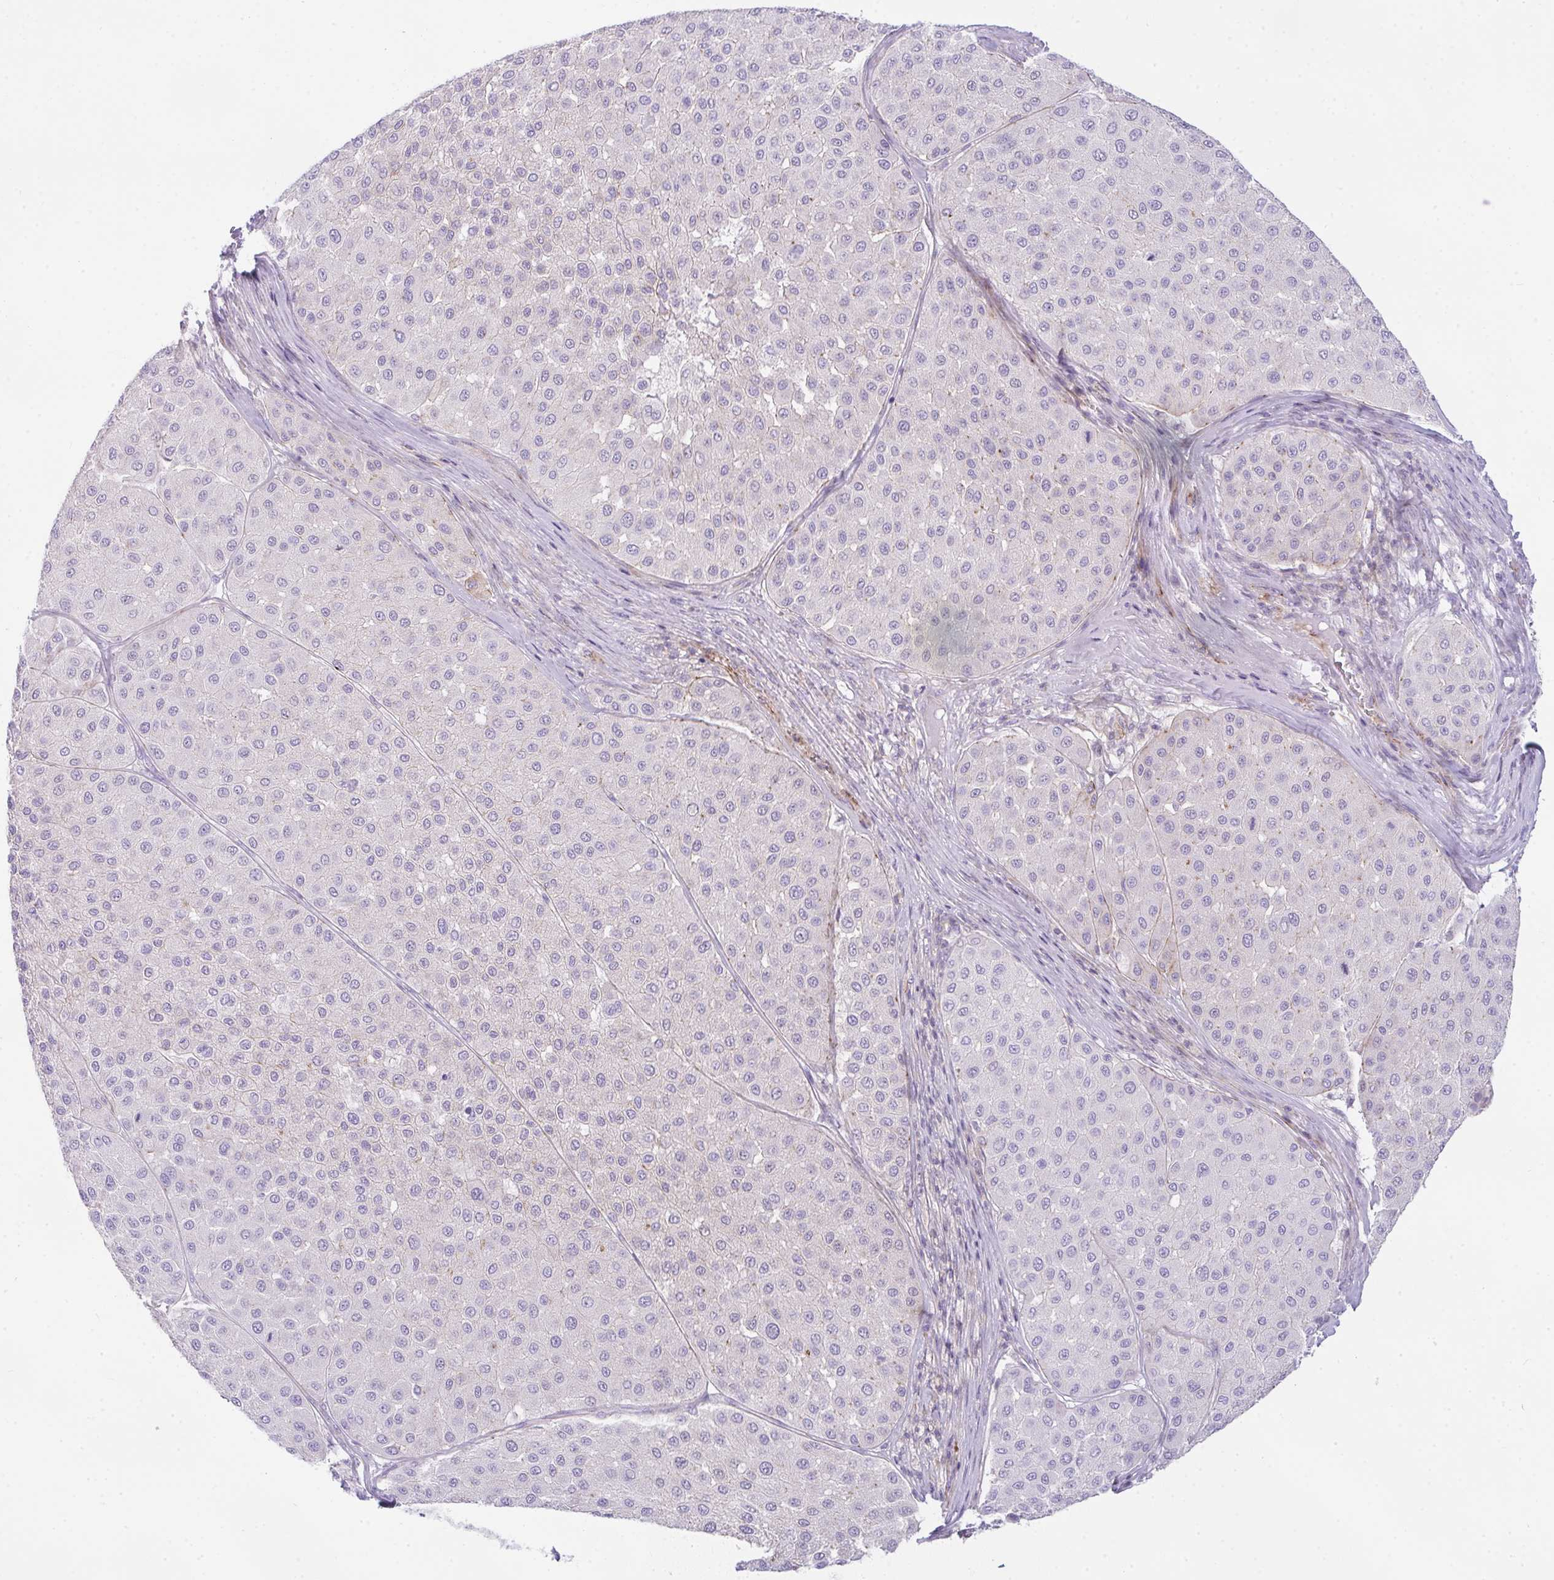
{"staining": {"intensity": "negative", "quantity": "none", "location": "none"}, "tissue": "melanoma", "cell_type": "Tumor cells", "image_type": "cancer", "snomed": [{"axis": "morphology", "description": "Malignant melanoma, Metastatic site"}, {"axis": "topography", "description": "Smooth muscle"}], "caption": "Tumor cells show no significant expression in melanoma.", "gene": "CDRT15", "patient": {"sex": "male", "age": 41}}